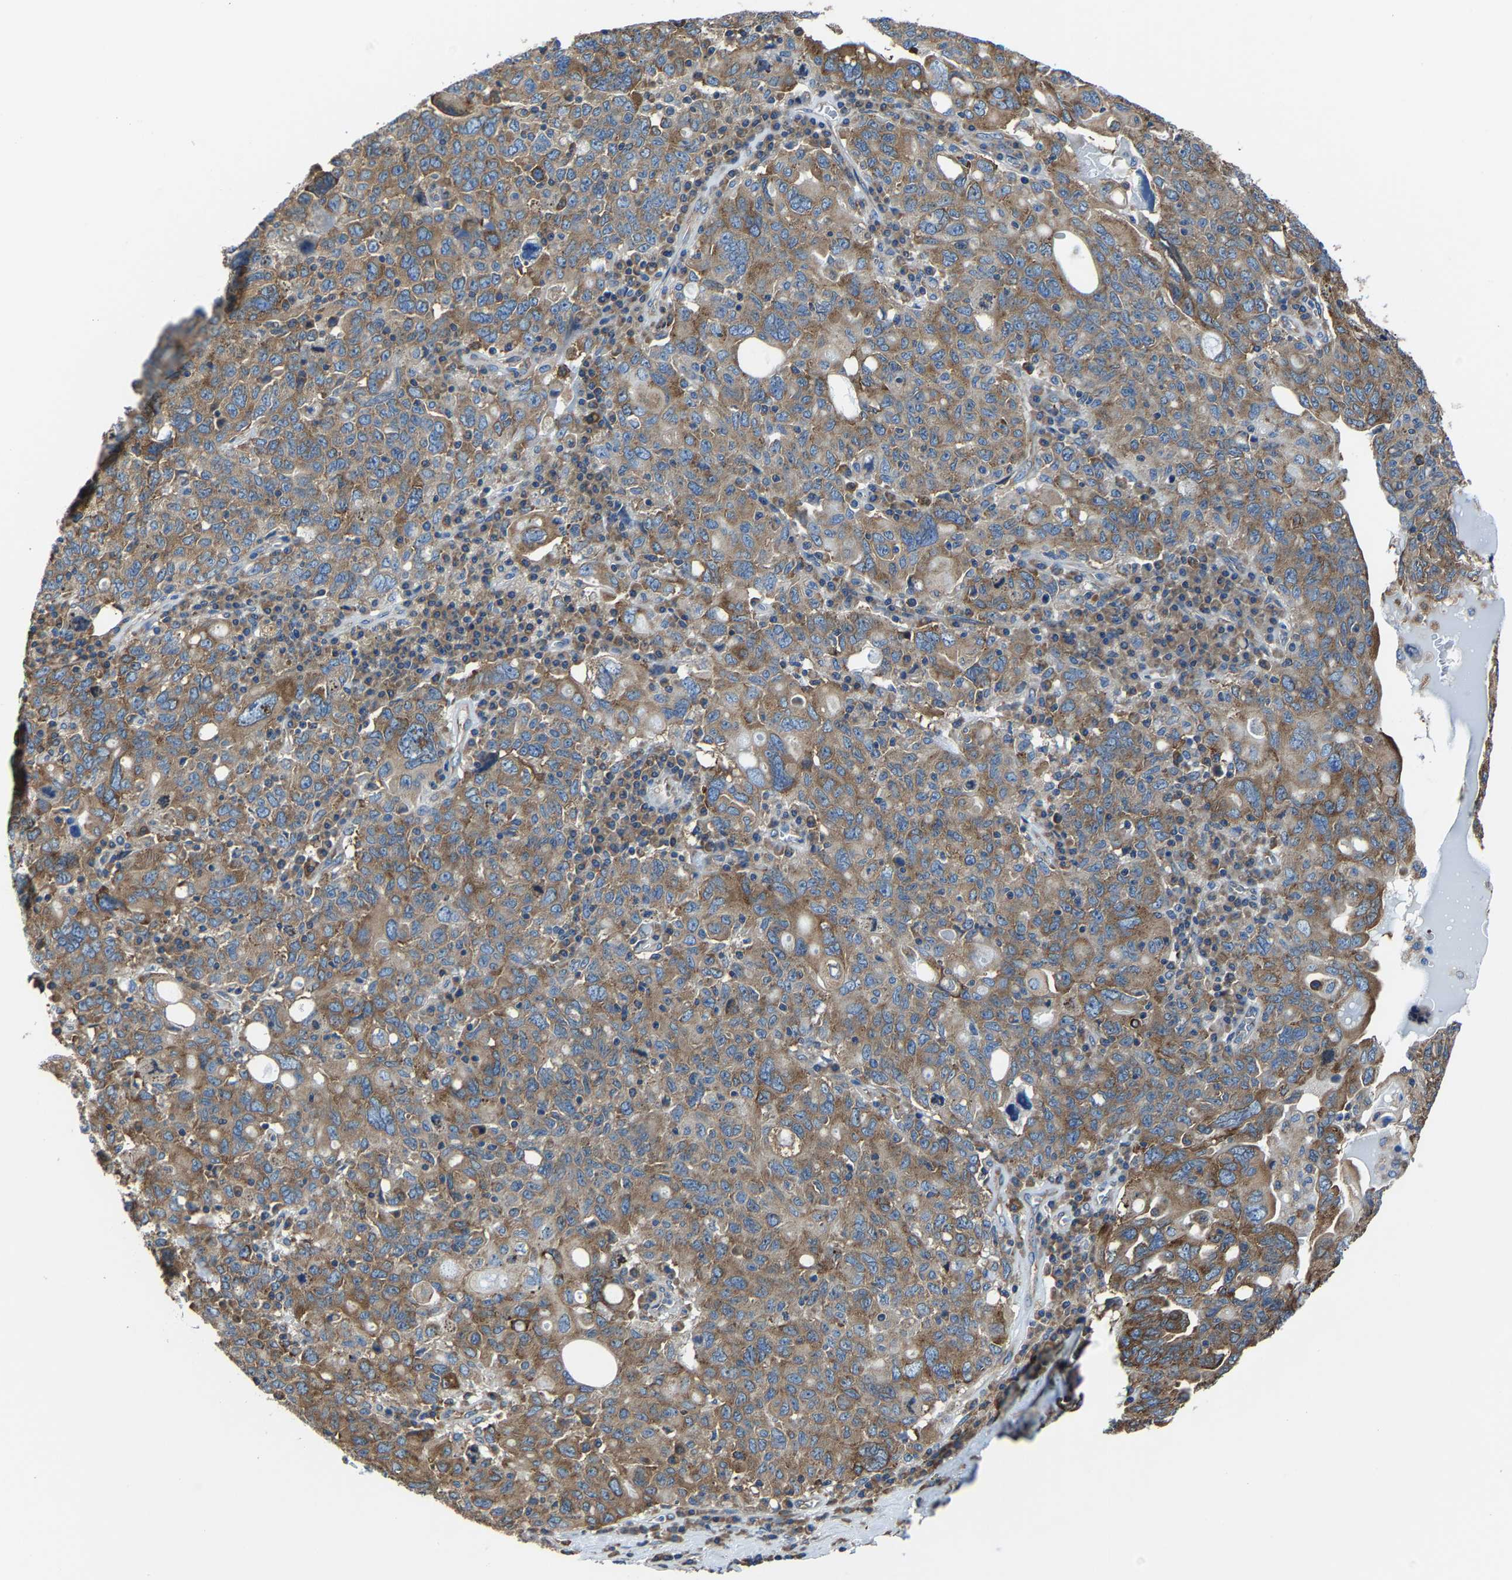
{"staining": {"intensity": "strong", "quantity": "25%-75%", "location": "cytoplasmic/membranous"}, "tissue": "ovarian cancer", "cell_type": "Tumor cells", "image_type": "cancer", "snomed": [{"axis": "morphology", "description": "Carcinoma, endometroid"}, {"axis": "topography", "description": "Ovary"}], "caption": "Tumor cells display high levels of strong cytoplasmic/membranous staining in approximately 25%-75% of cells in ovarian endometroid carcinoma.", "gene": "G3BP2", "patient": {"sex": "female", "age": 62}}